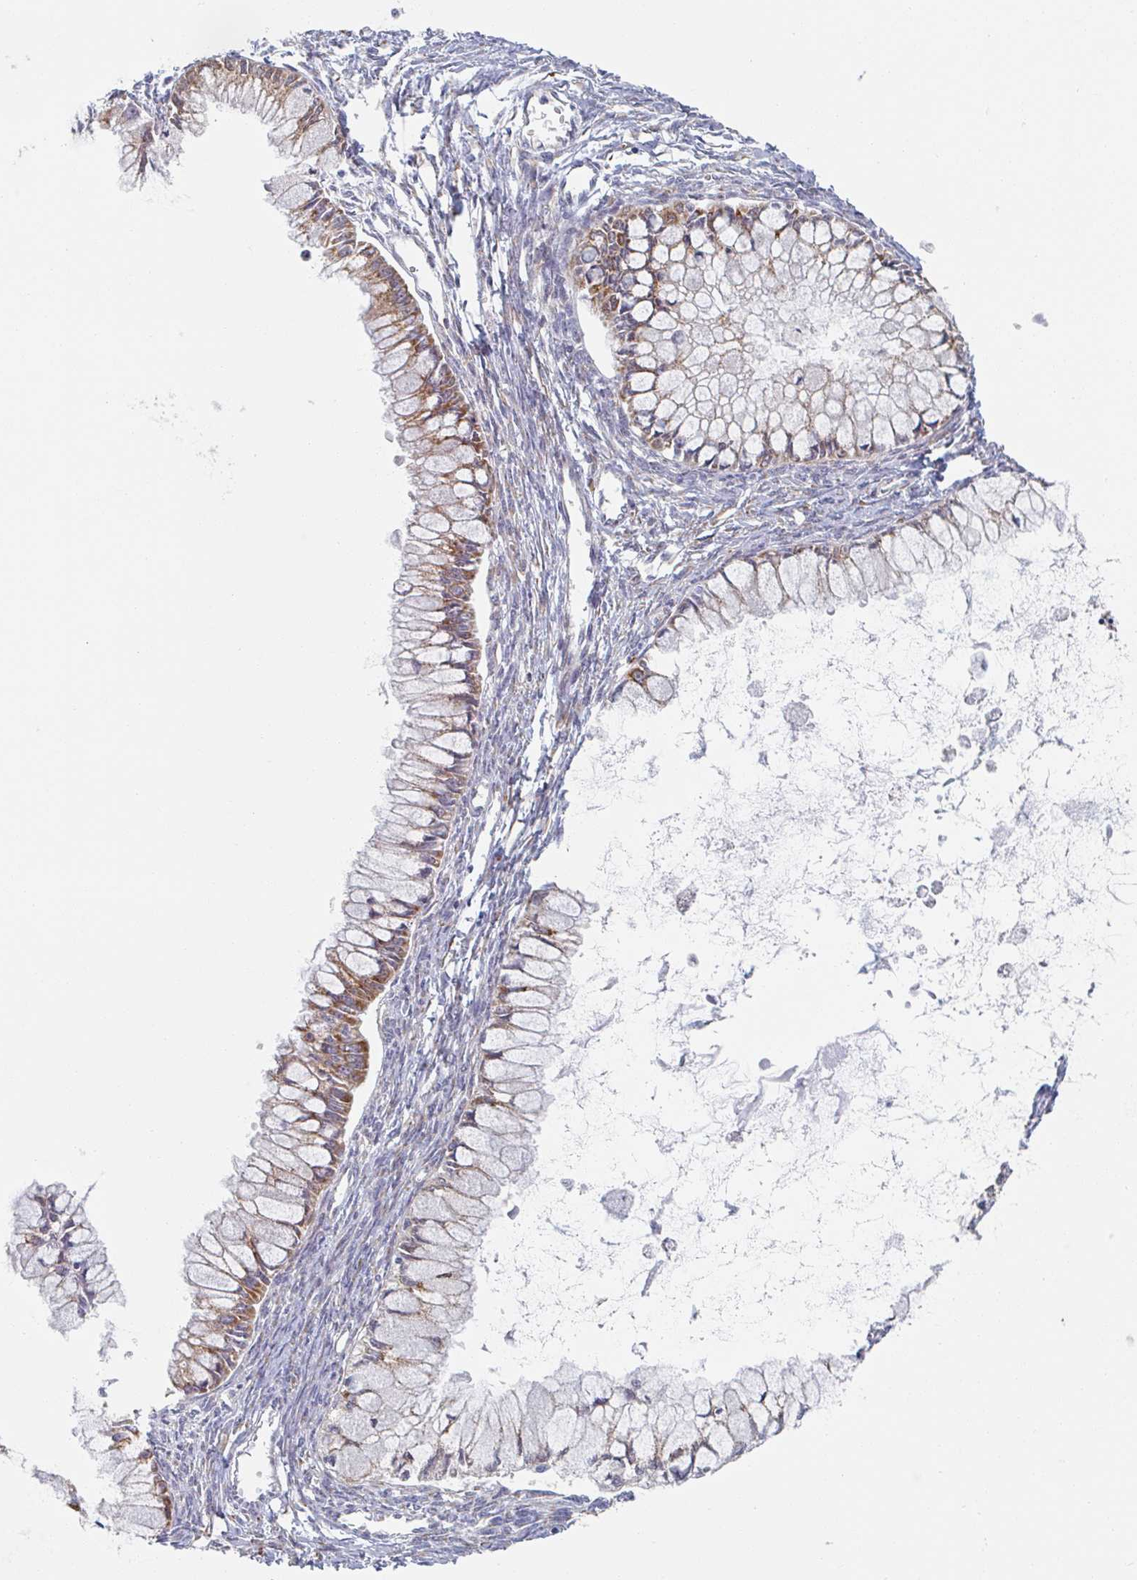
{"staining": {"intensity": "moderate", "quantity": ">75%", "location": "cytoplasmic/membranous"}, "tissue": "ovarian cancer", "cell_type": "Tumor cells", "image_type": "cancer", "snomed": [{"axis": "morphology", "description": "Cystadenocarcinoma, mucinous, NOS"}, {"axis": "topography", "description": "Ovary"}], "caption": "High-magnification brightfield microscopy of mucinous cystadenocarcinoma (ovarian) stained with DAB (brown) and counterstained with hematoxylin (blue). tumor cells exhibit moderate cytoplasmic/membranous expression is identified in approximately>75% of cells.", "gene": "TRAPPC10", "patient": {"sex": "female", "age": 34}}